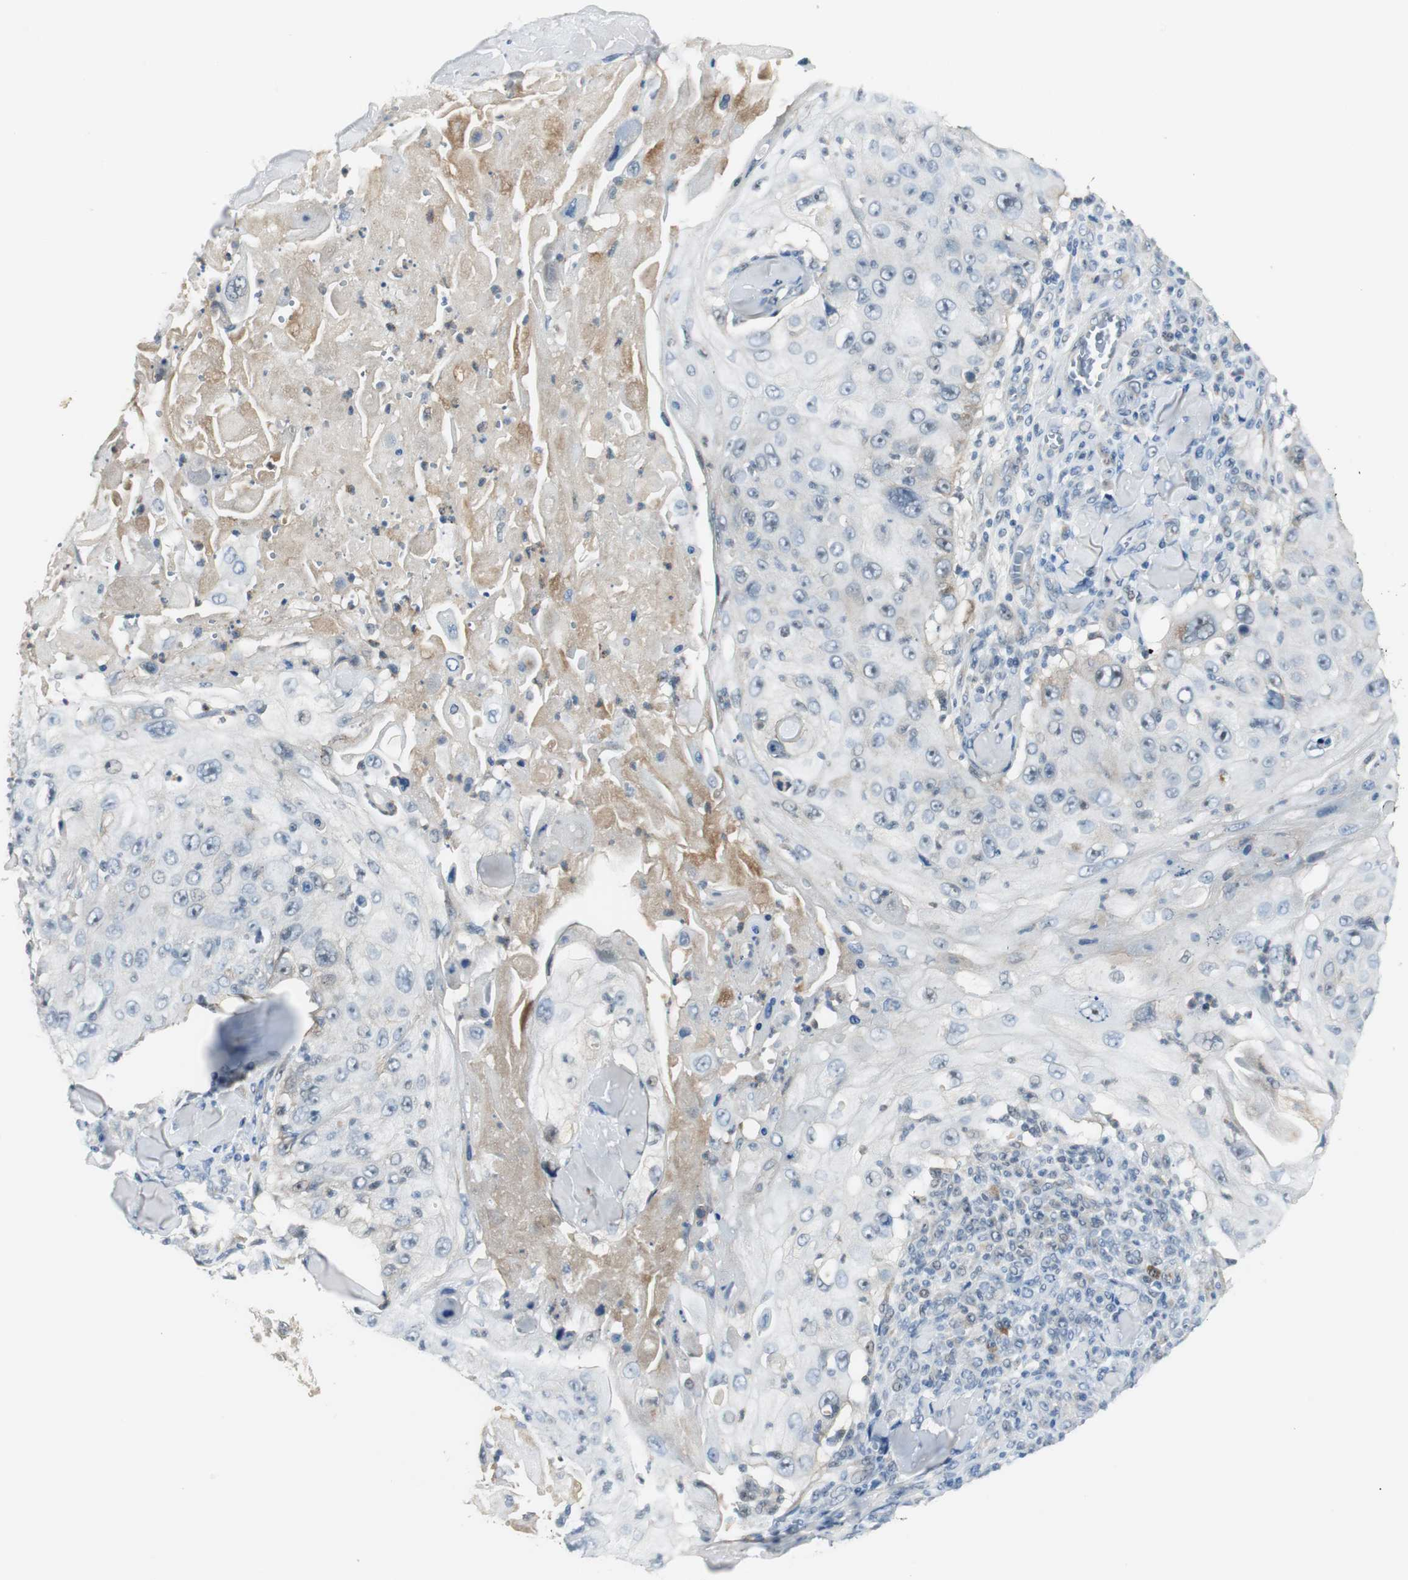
{"staining": {"intensity": "negative", "quantity": "none", "location": "none"}, "tissue": "skin cancer", "cell_type": "Tumor cells", "image_type": "cancer", "snomed": [{"axis": "morphology", "description": "Squamous cell carcinoma, NOS"}, {"axis": "topography", "description": "Skin"}], "caption": "Immunohistochemistry (IHC) image of neoplastic tissue: squamous cell carcinoma (skin) stained with DAB (3,3'-diaminobenzidine) exhibits no significant protein expression in tumor cells.", "gene": "FHL2", "patient": {"sex": "male", "age": 86}}